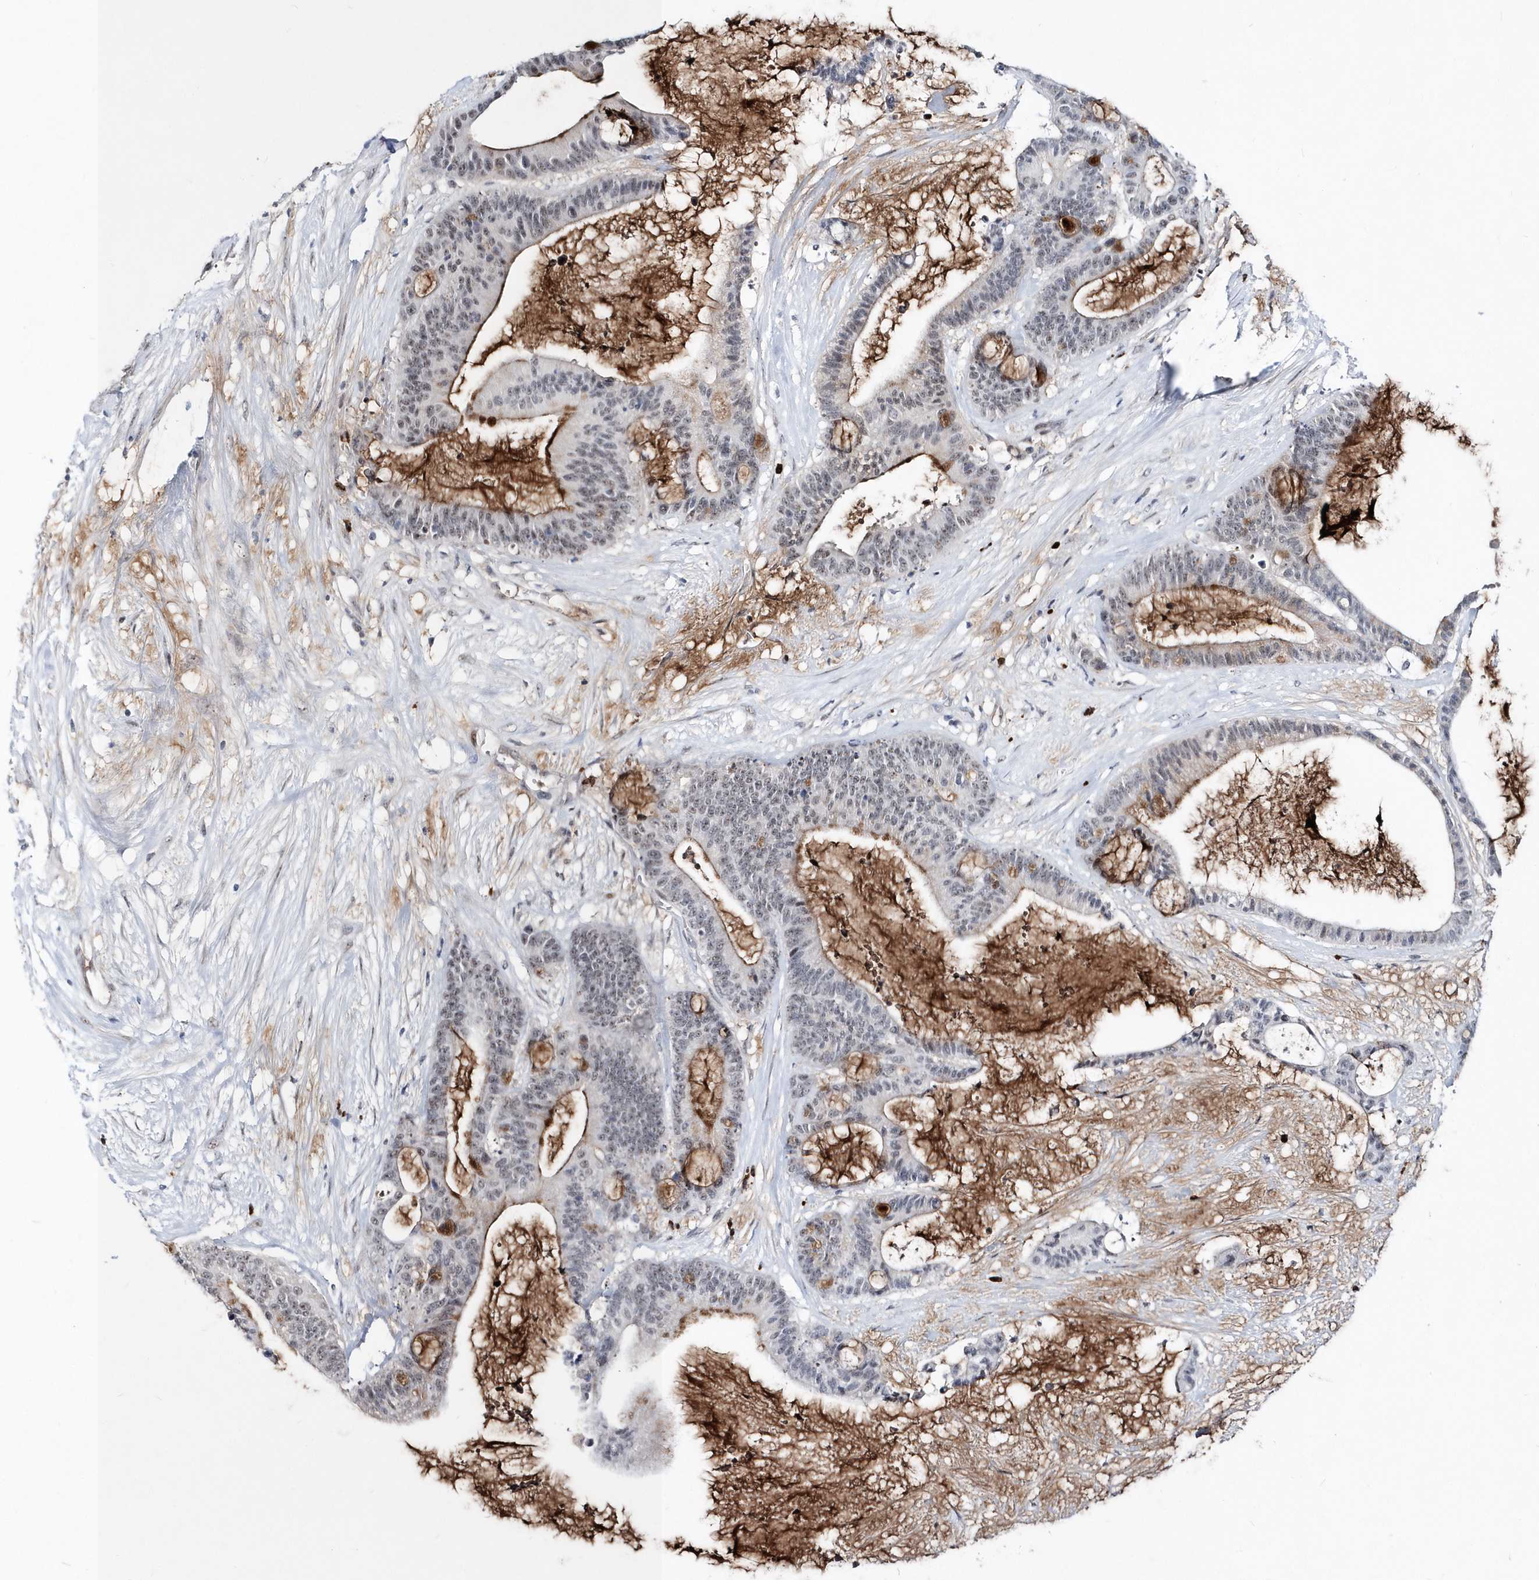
{"staining": {"intensity": "moderate", "quantity": "<25%", "location": "cytoplasmic/membranous"}, "tissue": "liver cancer", "cell_type": "Tumor cells", "image_type": "cancer", "snomed": [{"axis": "morphology", "description": "Cholangiocarcinoma"}, {"axis": "topography", "description": "Liver"}], "caption": "Liver cholangiocarcinoma was stained to show a protein in brown. There is low levels of moderate cytoplasmic/membranous staining in approximately <25% of tumor cells.", "gene": "ASCL4", "patient": {"sex": "female", "age": 73}}